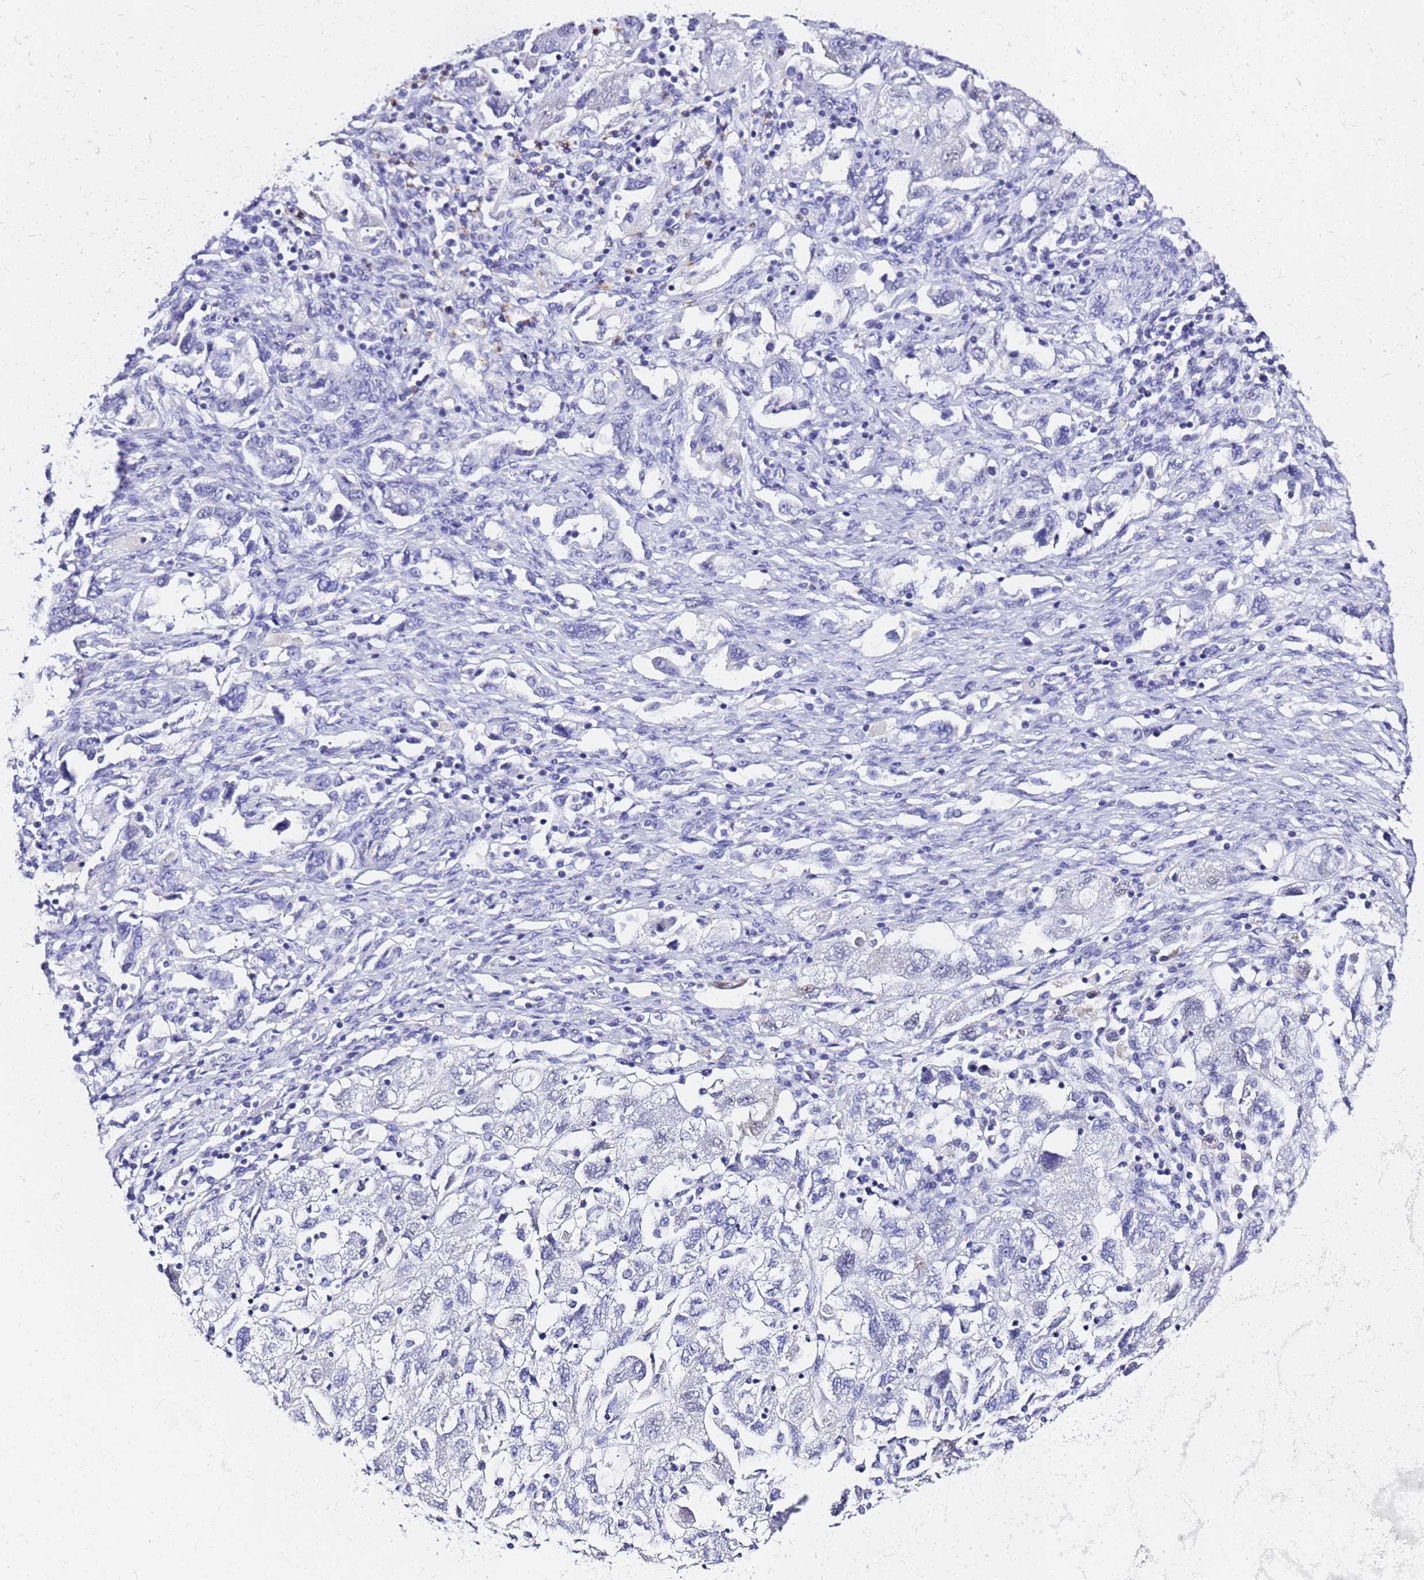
{"staining": {"intensity": "negative", "quantity": "none", "location": "none"}, "tissue": "ovarian cancer", "cell_type": "Tumor cells", "image_type": "cancer", "snomed": [{"axis": "morphology", "description": "Carcinoma, NOS"}, {"axis": "morphology", "description": "Cystadenocarcinoma, serous, NOS"}, {"axis": "topography", "description": "Ovary"}], "caption": "Ovarian cancer was stained to show a protein in brown. There is no significant staining in tumor cells.", "gene": "SMIM21", "patient": {"sex": "female", "age": 69}}